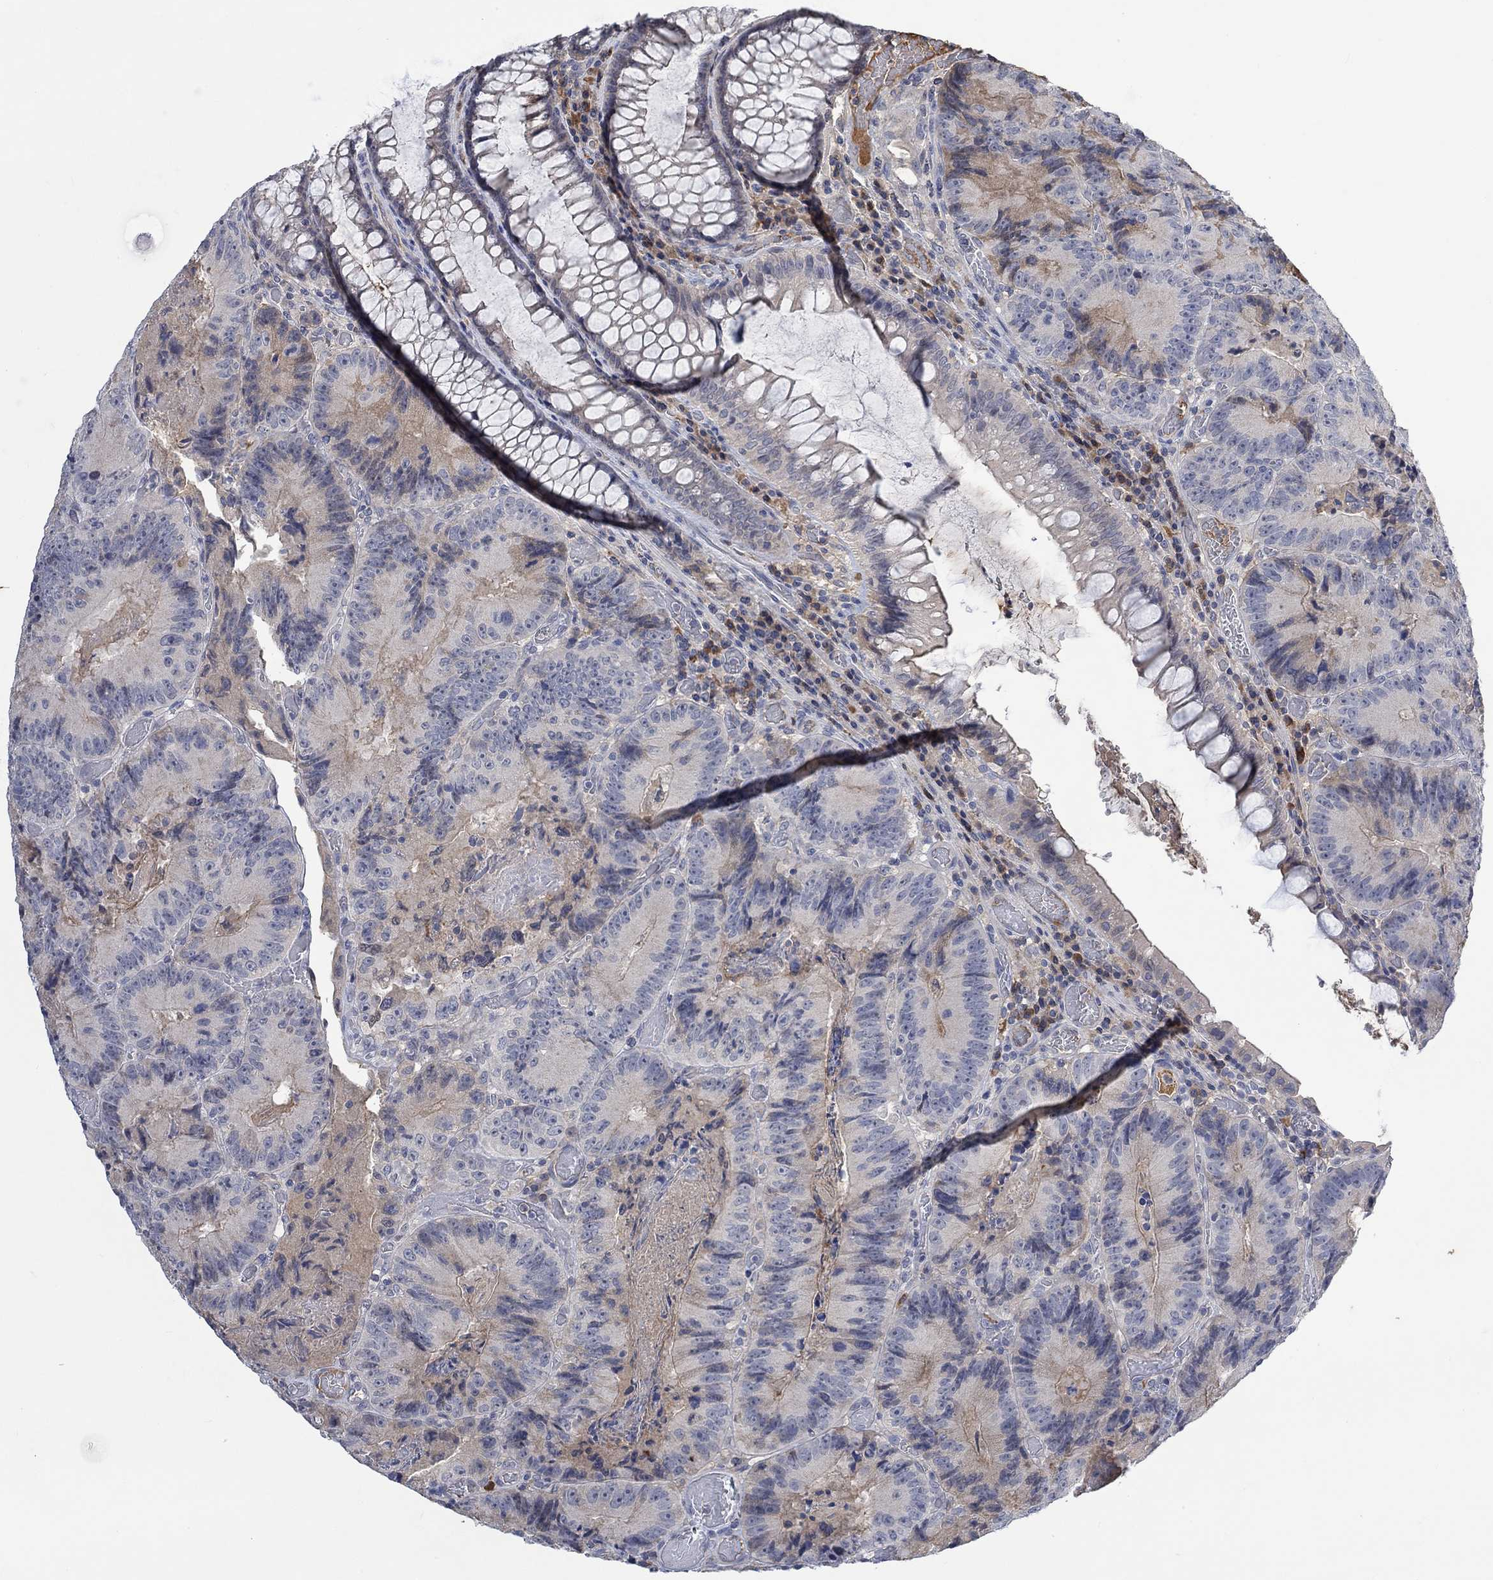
{"staining": {"intensity": "negative", "quantity": "none", "location": "none"}, "tissue": "colorectal cancer", "cell_type": "Tumor cells", "image_type": "cancer", "snomed": [{"axis": "morphology", "description": "Adenocarcinoma, NOS"}, {"axis": "topography", "description": "Colon"}], "caption": "Human colorectal cancer stained for a protein using immunohistochemistry (IHC) exhibits no positivity in tumor cells.", "gene": "MSTN", "patient": {"sex": "female", "age": 86}}